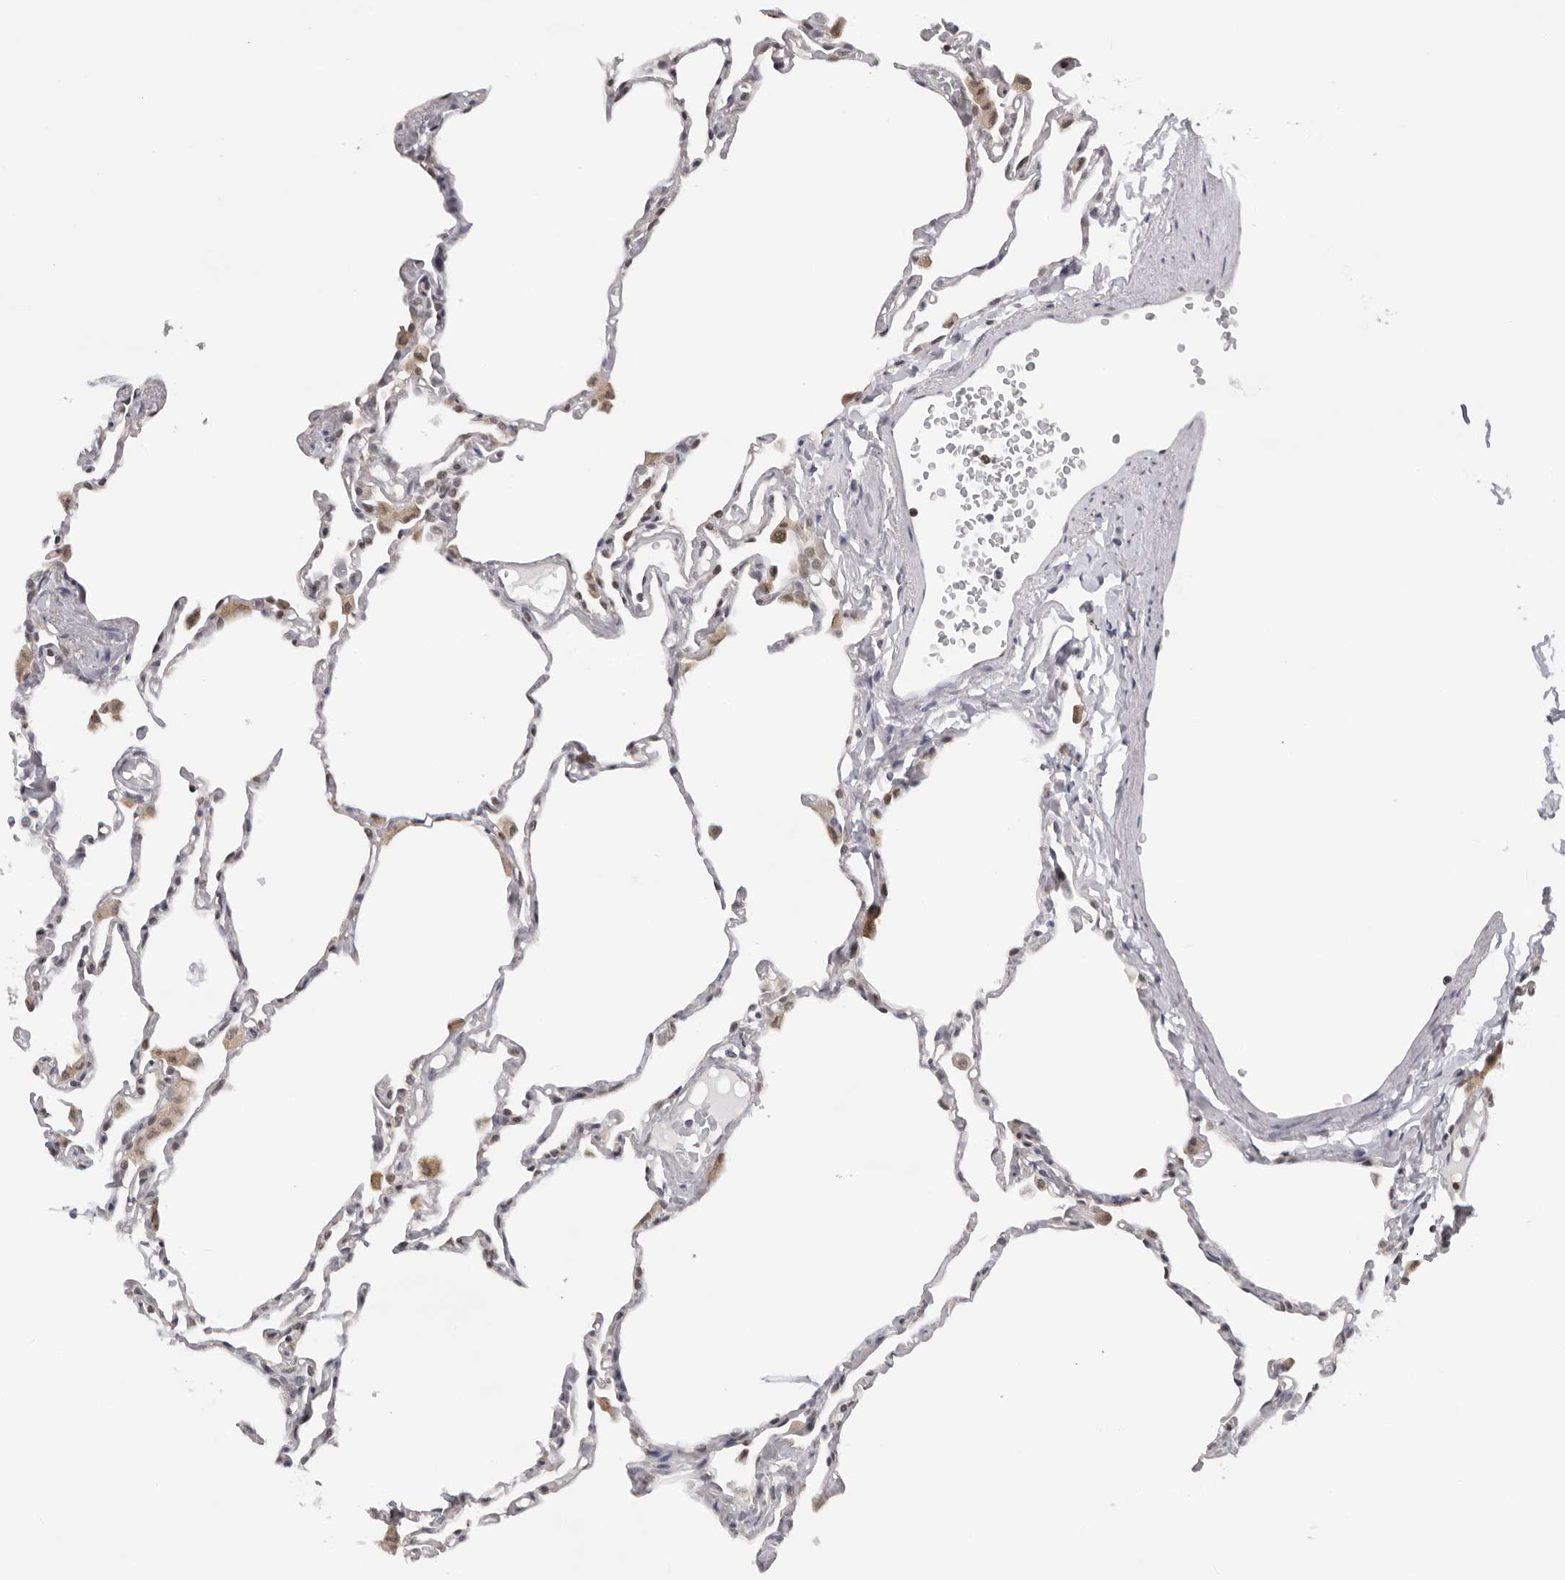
{"staining": {"intensity": "negative", "quantity": "none", "location": "none"}, "tissue": "lung", "cell_type": "Alveolar cells", "image_type": "normal", "snomed": [{"axis": "morphology", "description": "Normal tissue, NOS"}, {"axis": "topography", "description": "Lung"}], "caption": "Immunohistochemistry (IHC) of unremarkable human lung demonstrates no expression in alveolar cells.", "gene": "CASP7", "patient": {"sex": "female", "age": 49}}